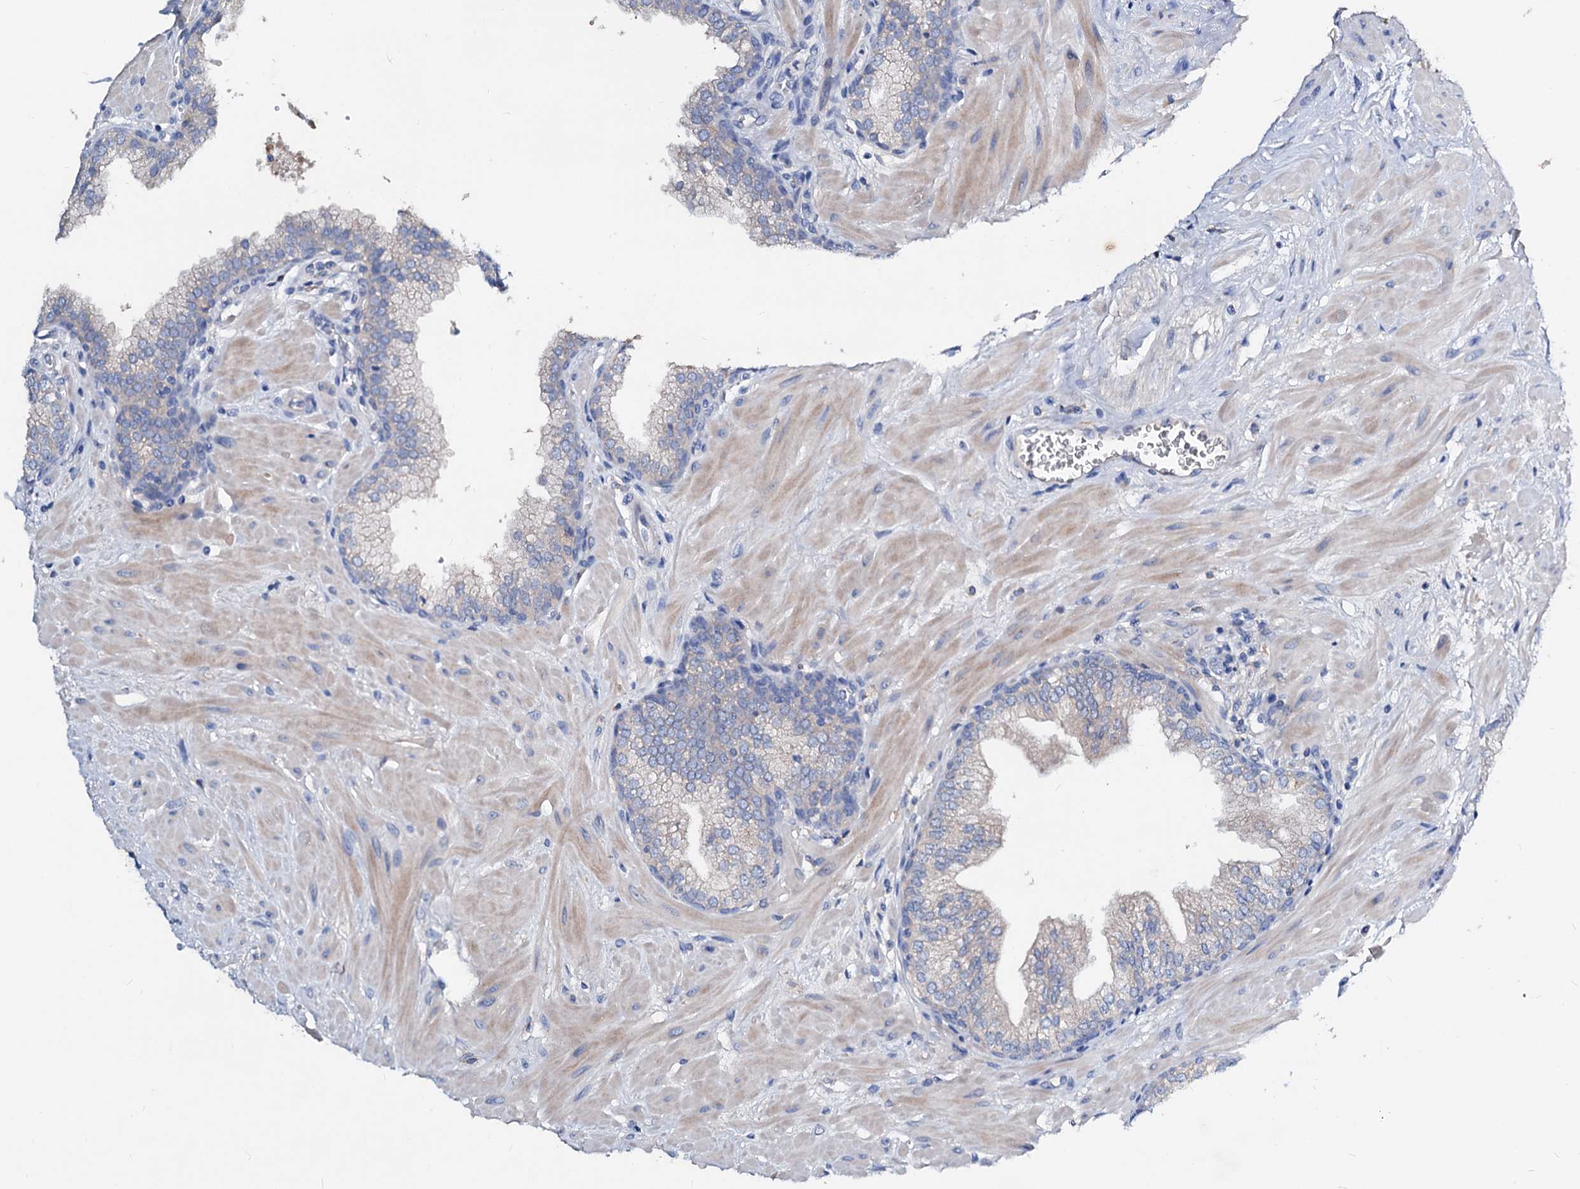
{"staining": {"intensity": "negative", "quantity": "none", "location": "none"}, "tissue": "prostate", "cell_type": "Glandular cells", "image_type": "normal", "snomed": [{"axis": "morphology", "description": "Normal tissue, NOS"}, {"axis": "topography", "description": "Prostate"}], "caption": "Unremarkable prostate was stained to show a protein in brown. There is no significant expression in glandular cells. The staining is performed using DAB brown chromogen with nuclei counter-stained in using hematoxylin.", "gene": "ACY3", "patient": {"sex": "male", "age": 60}}